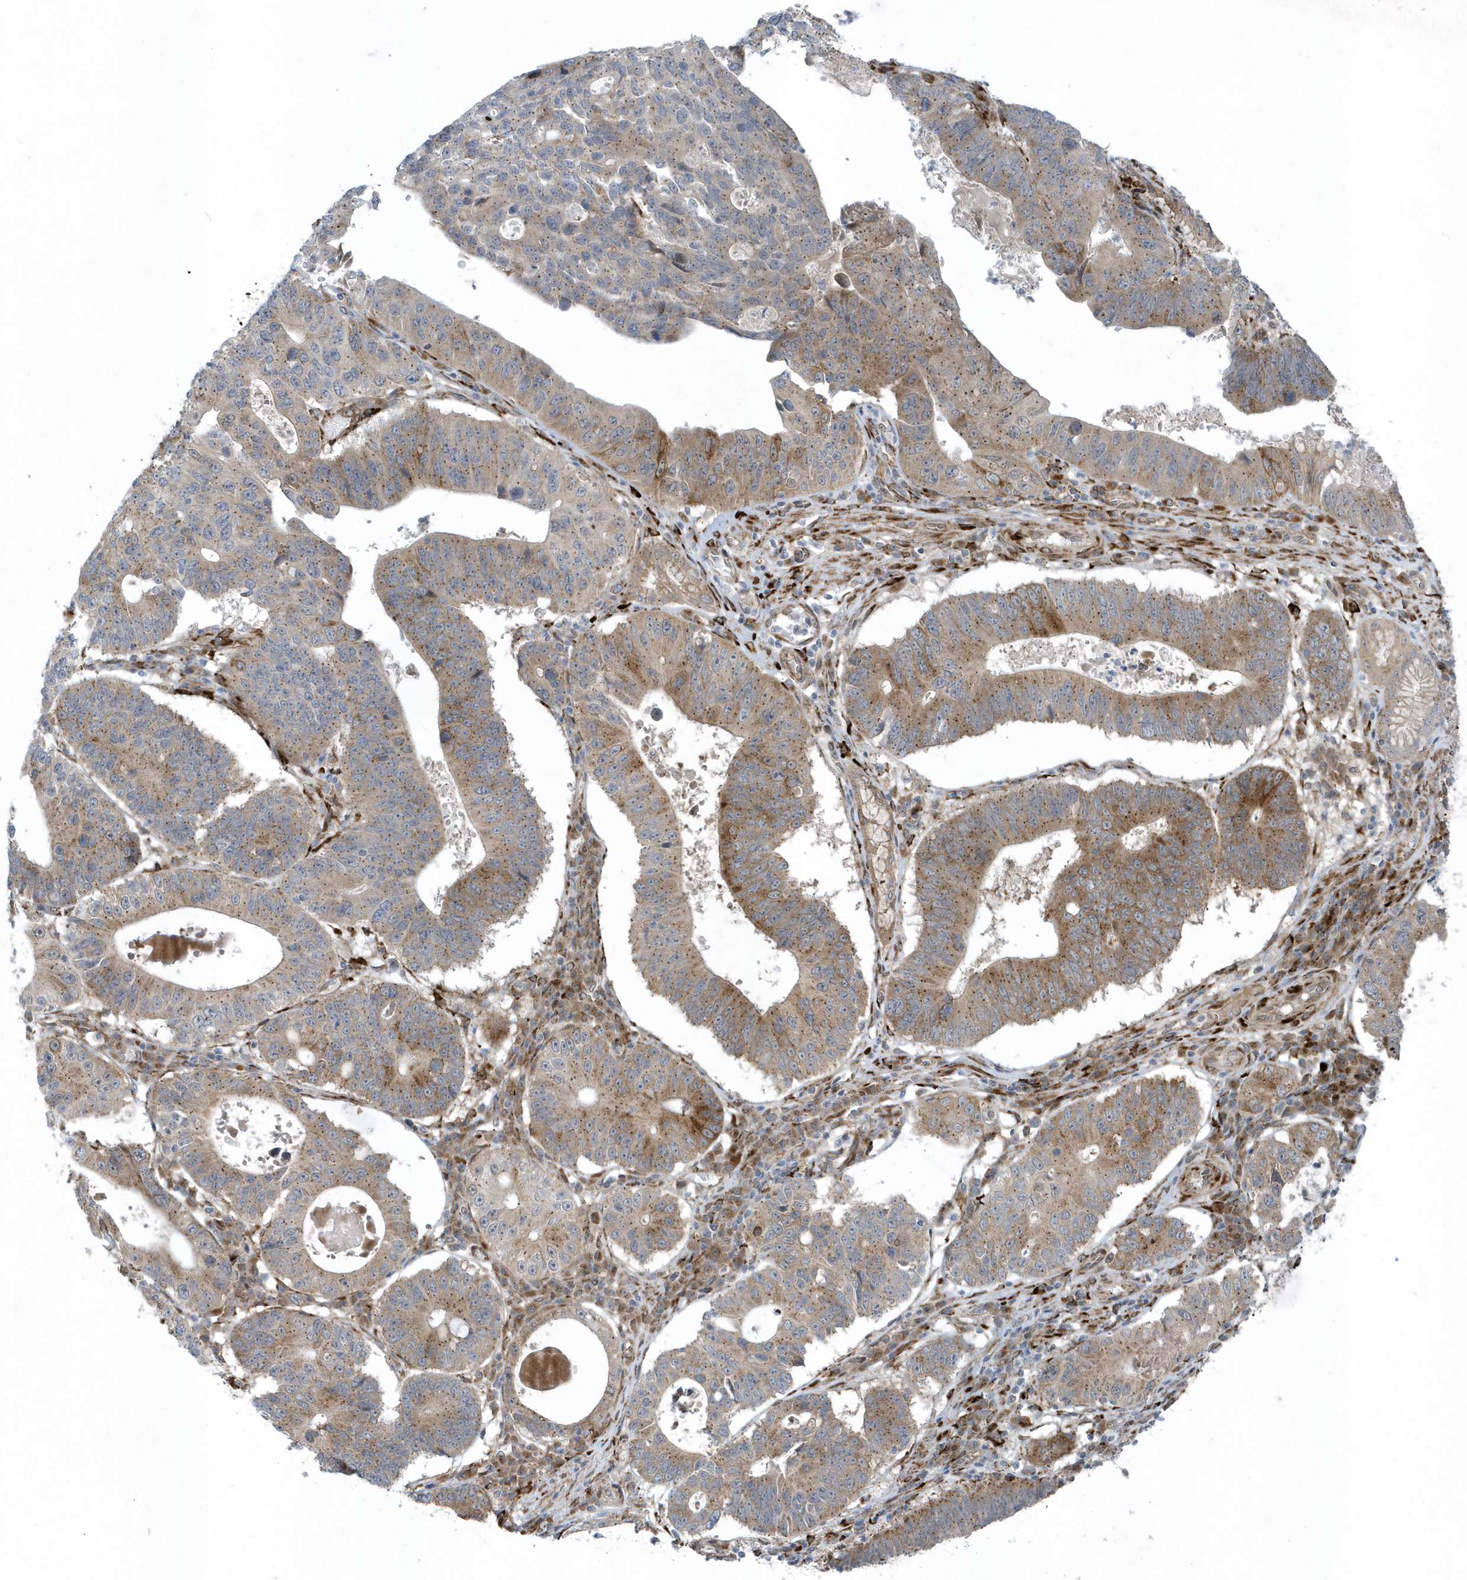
{"staining": {"intensity": "moderate", "quantity": "25%-75%", "location": "cytoplasmic/membranous"}, "tissue": "stomach cancer", "cell_type": "Tumor cells", "image_type": "cancer", "snomed": [{"axis": "morphology", "description": "Adenocarcinoma, NOS"}, {"axis": "topography", "description": "Stomach"}], "caption": "Human adenocarcinoma (stomach) stained with a brown dye reveals moderate cytoplasmic/membranous positive staining in approximately 25%-75% of tumor cells.", "gene": "FAM98A", "patient": {"sex": "male", "age": 59}}